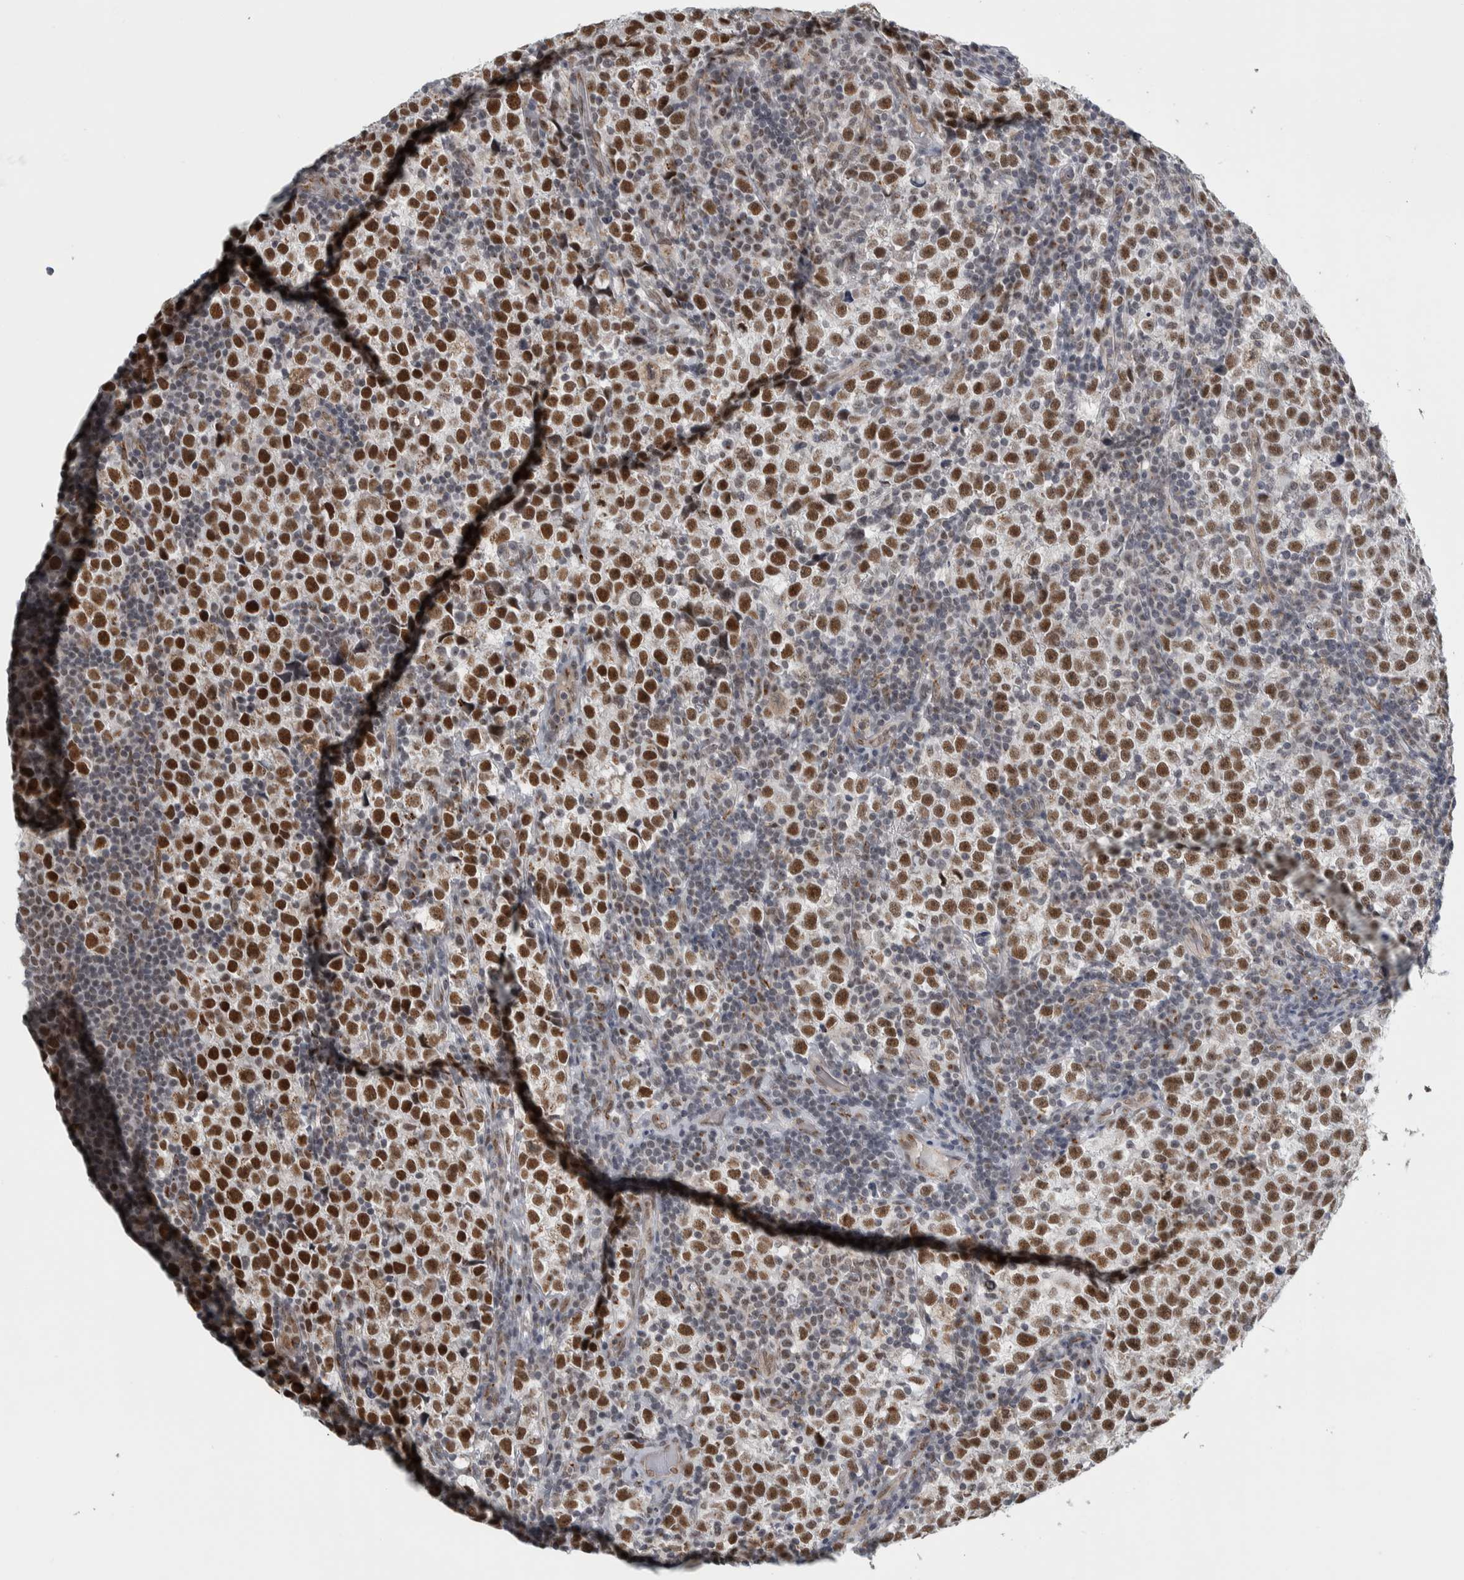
{"staining": {"intensity": "strong", "quantity": ">75%", "location": "nuclear"}, "tissue": "testis cancer", "cell_type": "Tumor cells", "image_type": "cancer", "snomed": [{"axis": "morphology", "description": "Normal tissue, NOS"}, {"axis": "morphology", "description": "Seminoma, NOS"}, {"axis": "topography", "description": "Testis"}], "caption": "Seminoma (testis) tissue demonstrates strong nuclear positivity in approximately >75% of tumor cells", "gene": "ZMYND8", "patient": {"sex": "male", "age": 43}}